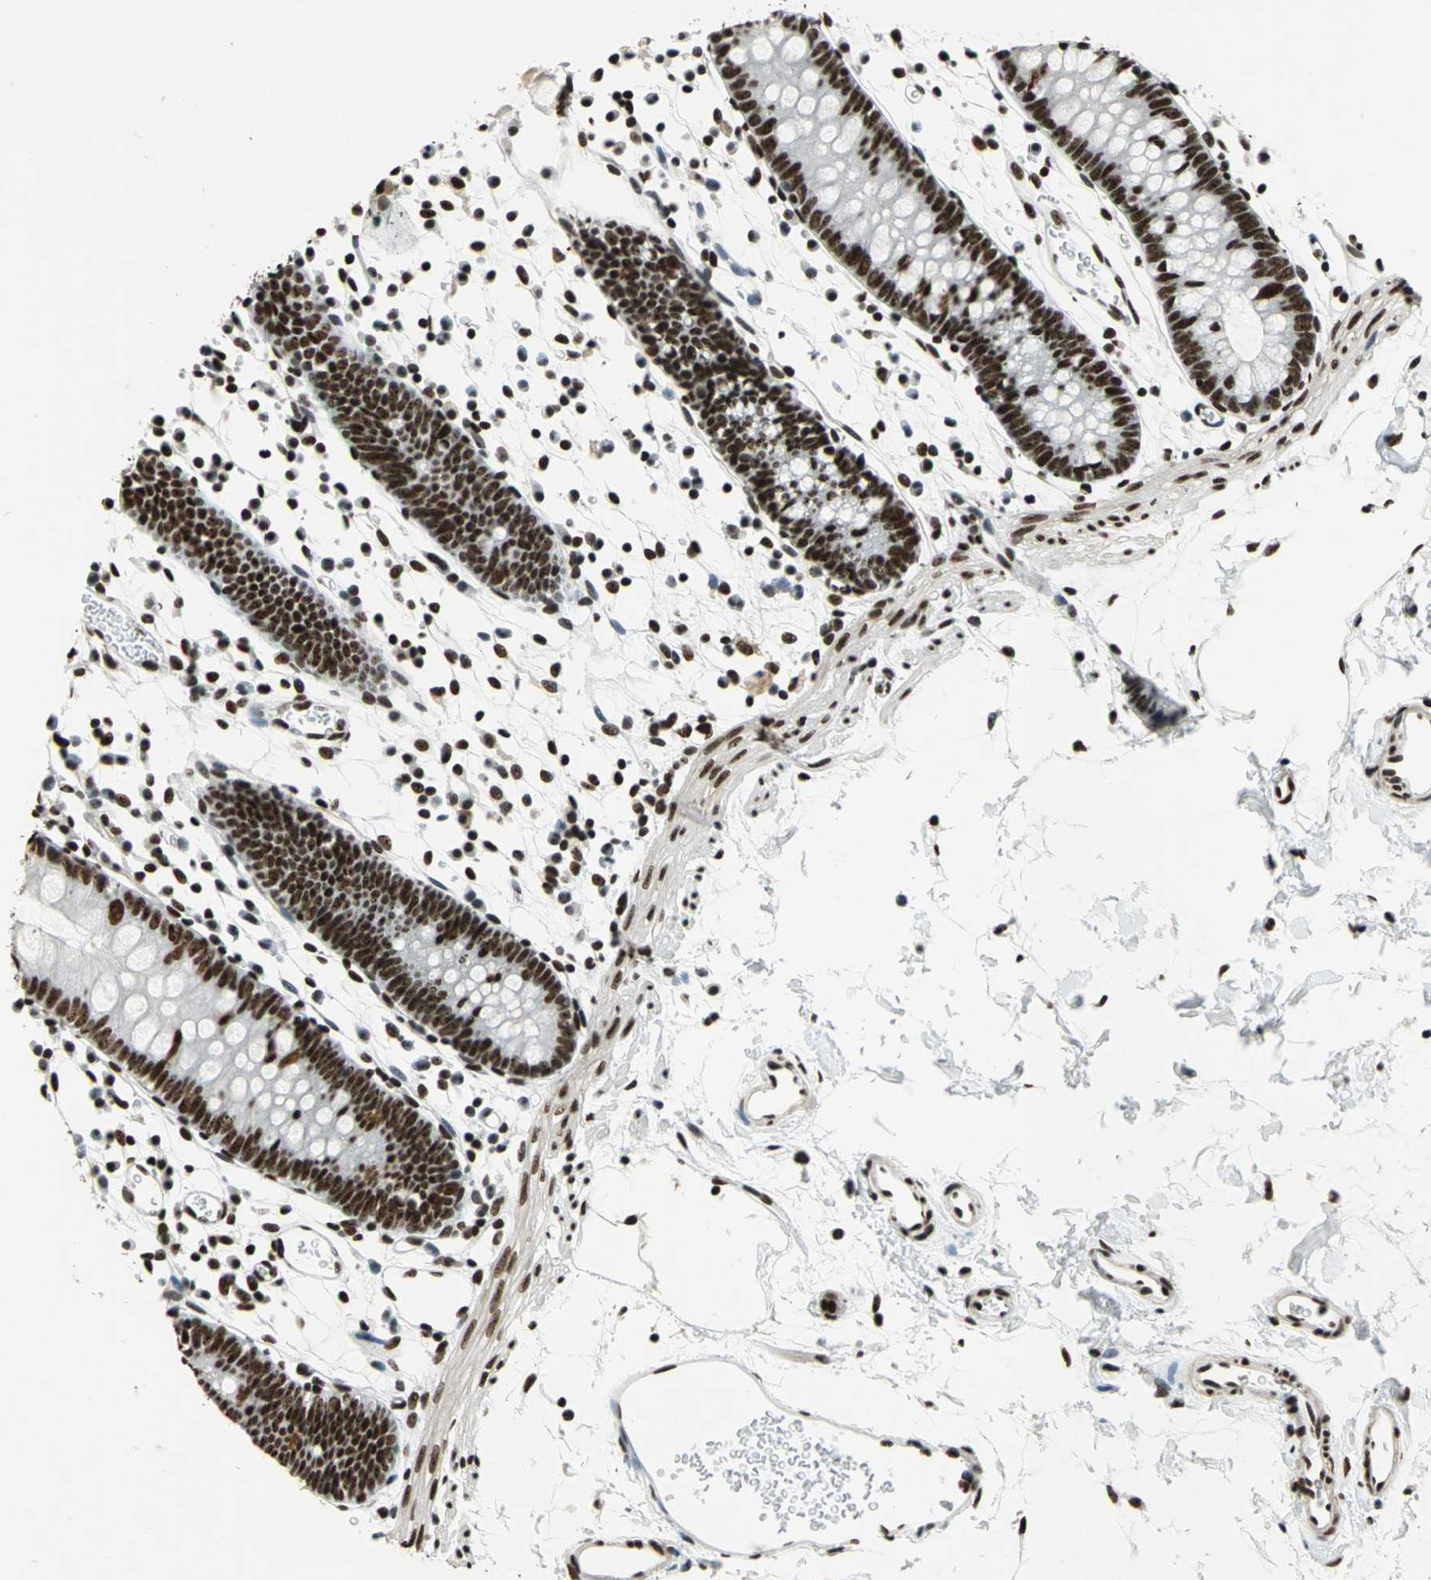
{"staining": {"intensity": "strong", "quantity": ">75%", "location": "nuclear"}, "tissue": "colon", "cell_type": "Endothelial cells", "image_type": "normal", "snomed": [{"axis": "morphology", "description": "Normal tissue, NOS"}, {"axis": "topography", "description": "Colon"}], "caption": "Immunohistochemistry (IHC) (DAB (3,3'-diaminobenzidine)) staining of unremarkable colon shows strong nuclear protein expression in approximately >75% of endothelial cells.", "gene": "UBTF", "patient": {"sex": "male", "age": 14}}